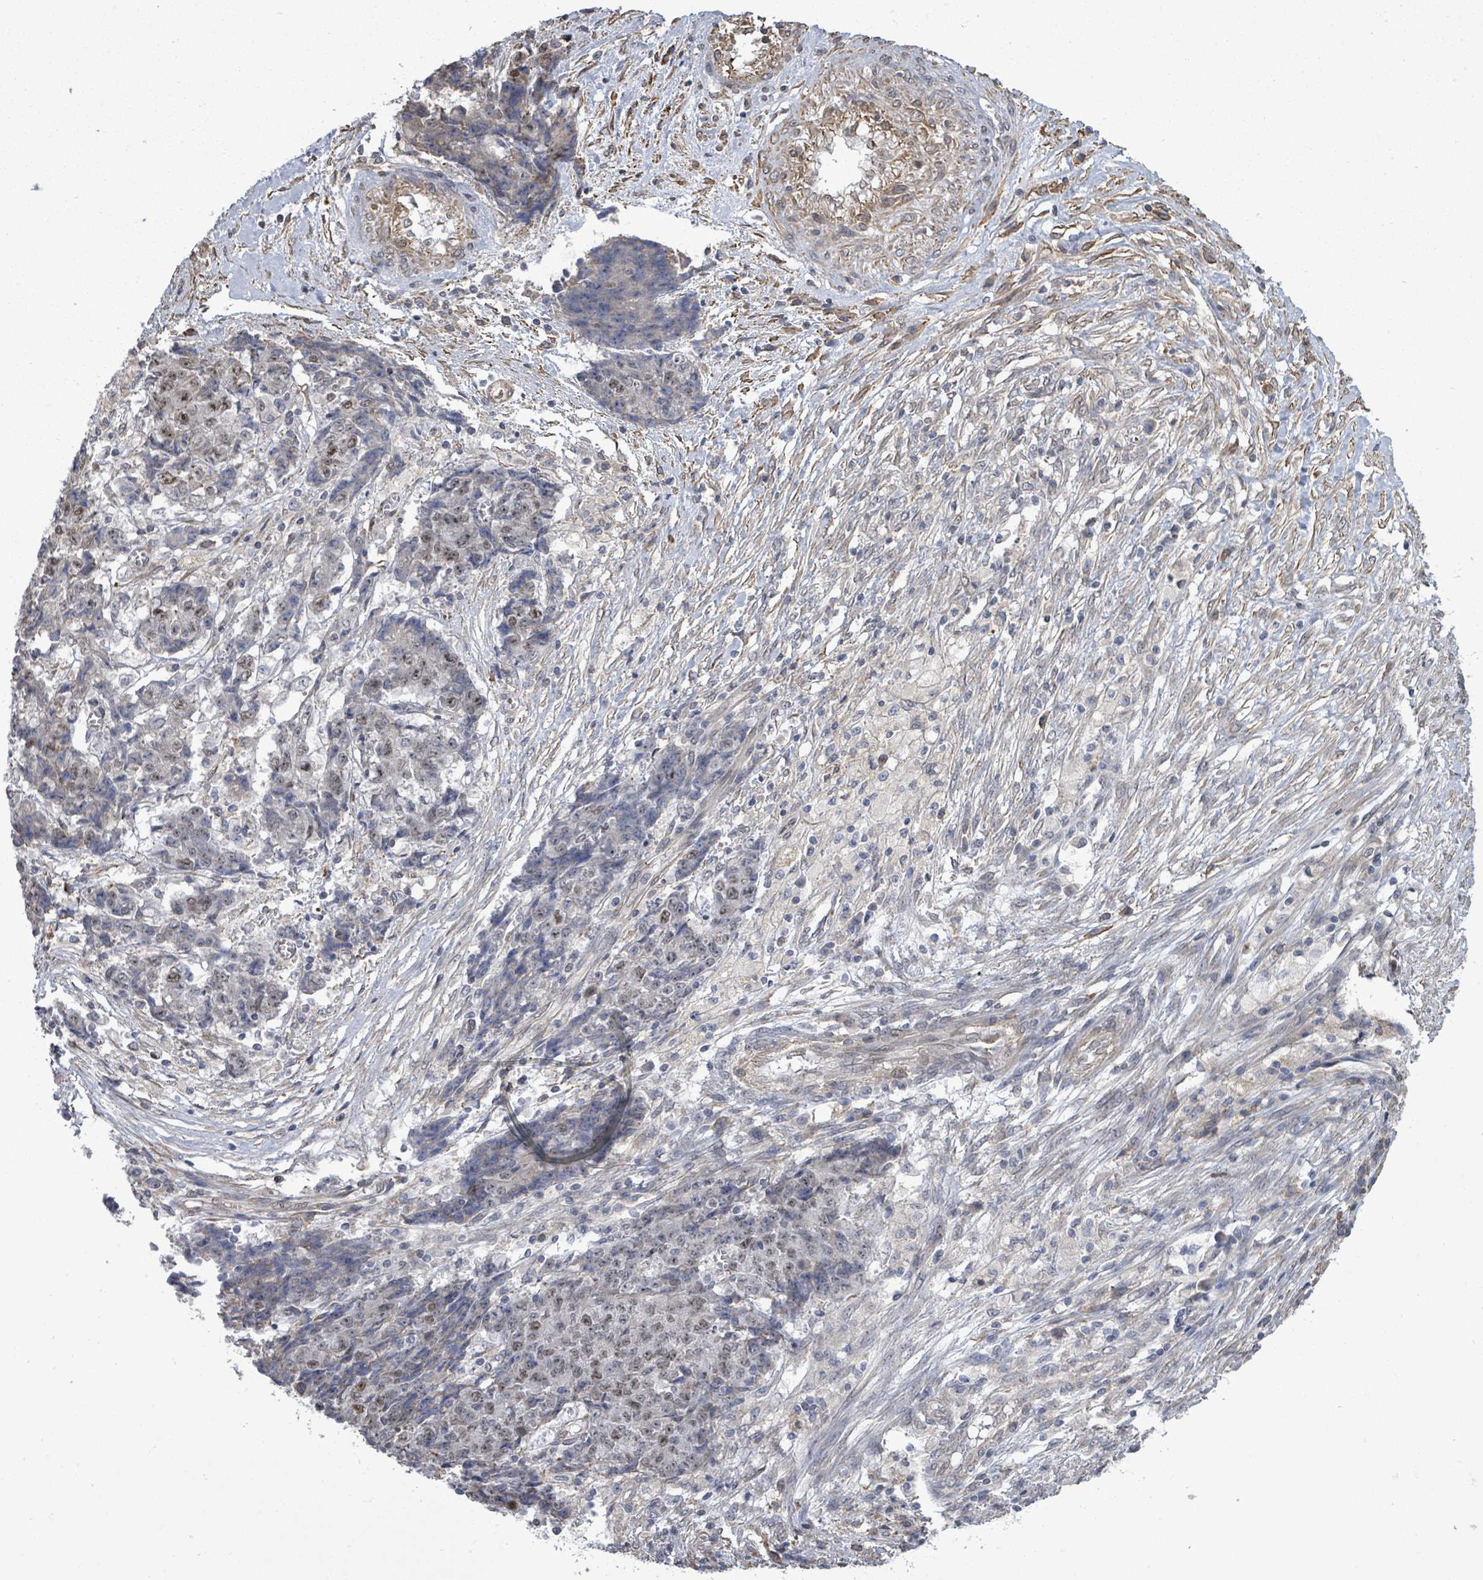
{"staining": {"intensity": "weak", "quantity": "25%-75%", "location": "nuclear"}, "tissue": "ovarian cancer", "cell_type": "Tumor cells", "image_type": "cancer", "snomed": [{"axis": "morphology", "description": "Carcinoma, endometroid"}, {"axis": "topography", "description": "Ovary"}], "caption": "An immunohistochemistry histopathology image of neoplastic tissue is shown. Protein staining in brown highlights weak nuclear positivity in ovarian cancer (endometroid carcinoma) within tumor cells.", "gene": "PAPSS1", "patient": {"sex": "female", "age": 42}}